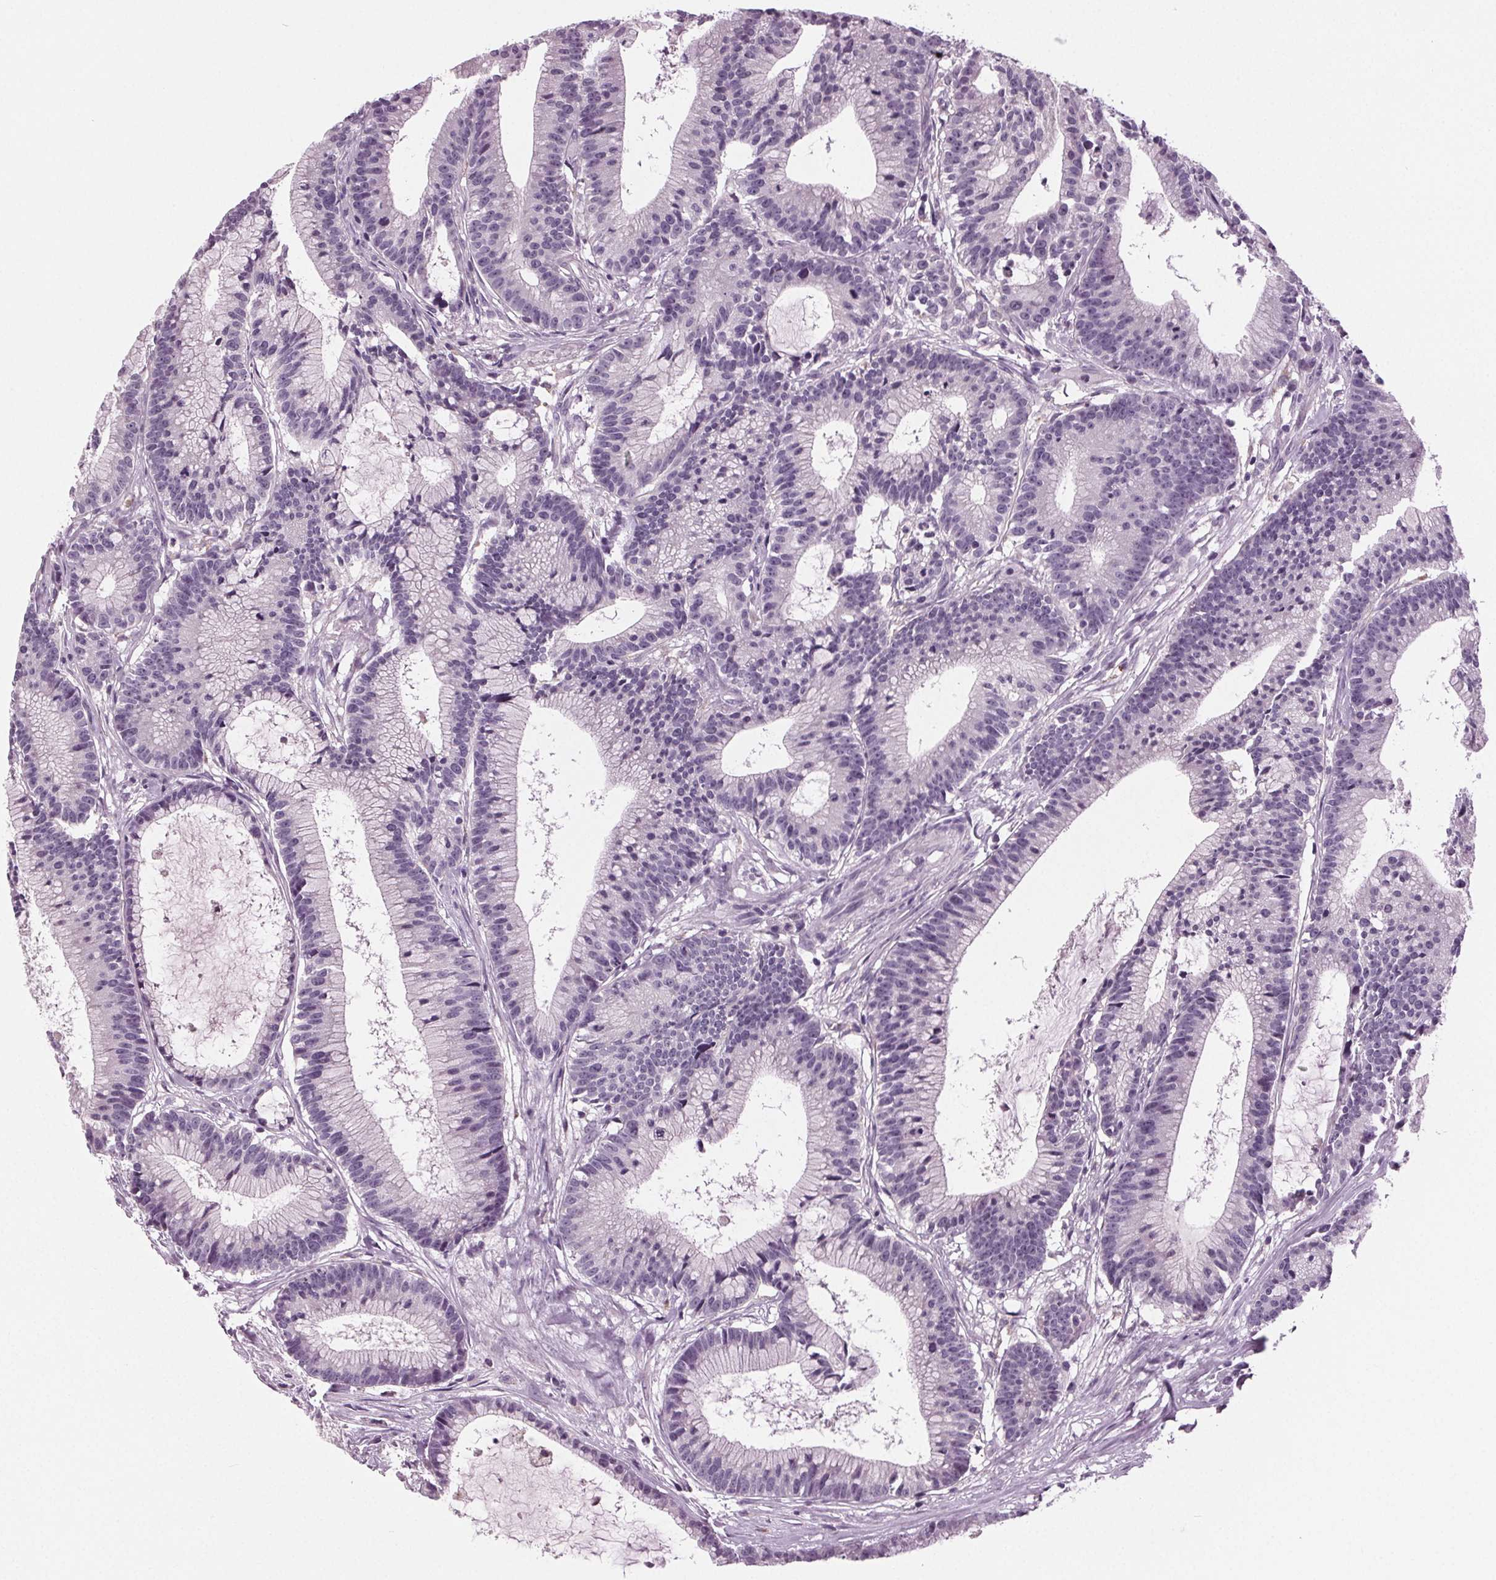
{"staining": {"intensity": "negative", "quantity": "none", "location": "none"}, "tissue": "colorectal cancer", "cell_type": "Tumor cells", "image_type": "cancer", "snomed": [{"axis": "morphology", "description": "Adenocarcinoma, NOS"}, {"axis": "topography", "description": "Colon"}], "caption": "Immunohistochemistry (IHC) of human colorectal adenocarcinoma reveals no positivity in tumor cells.", "gene": "DNAH12", "patient": {"sex": "female", "age": 78}}